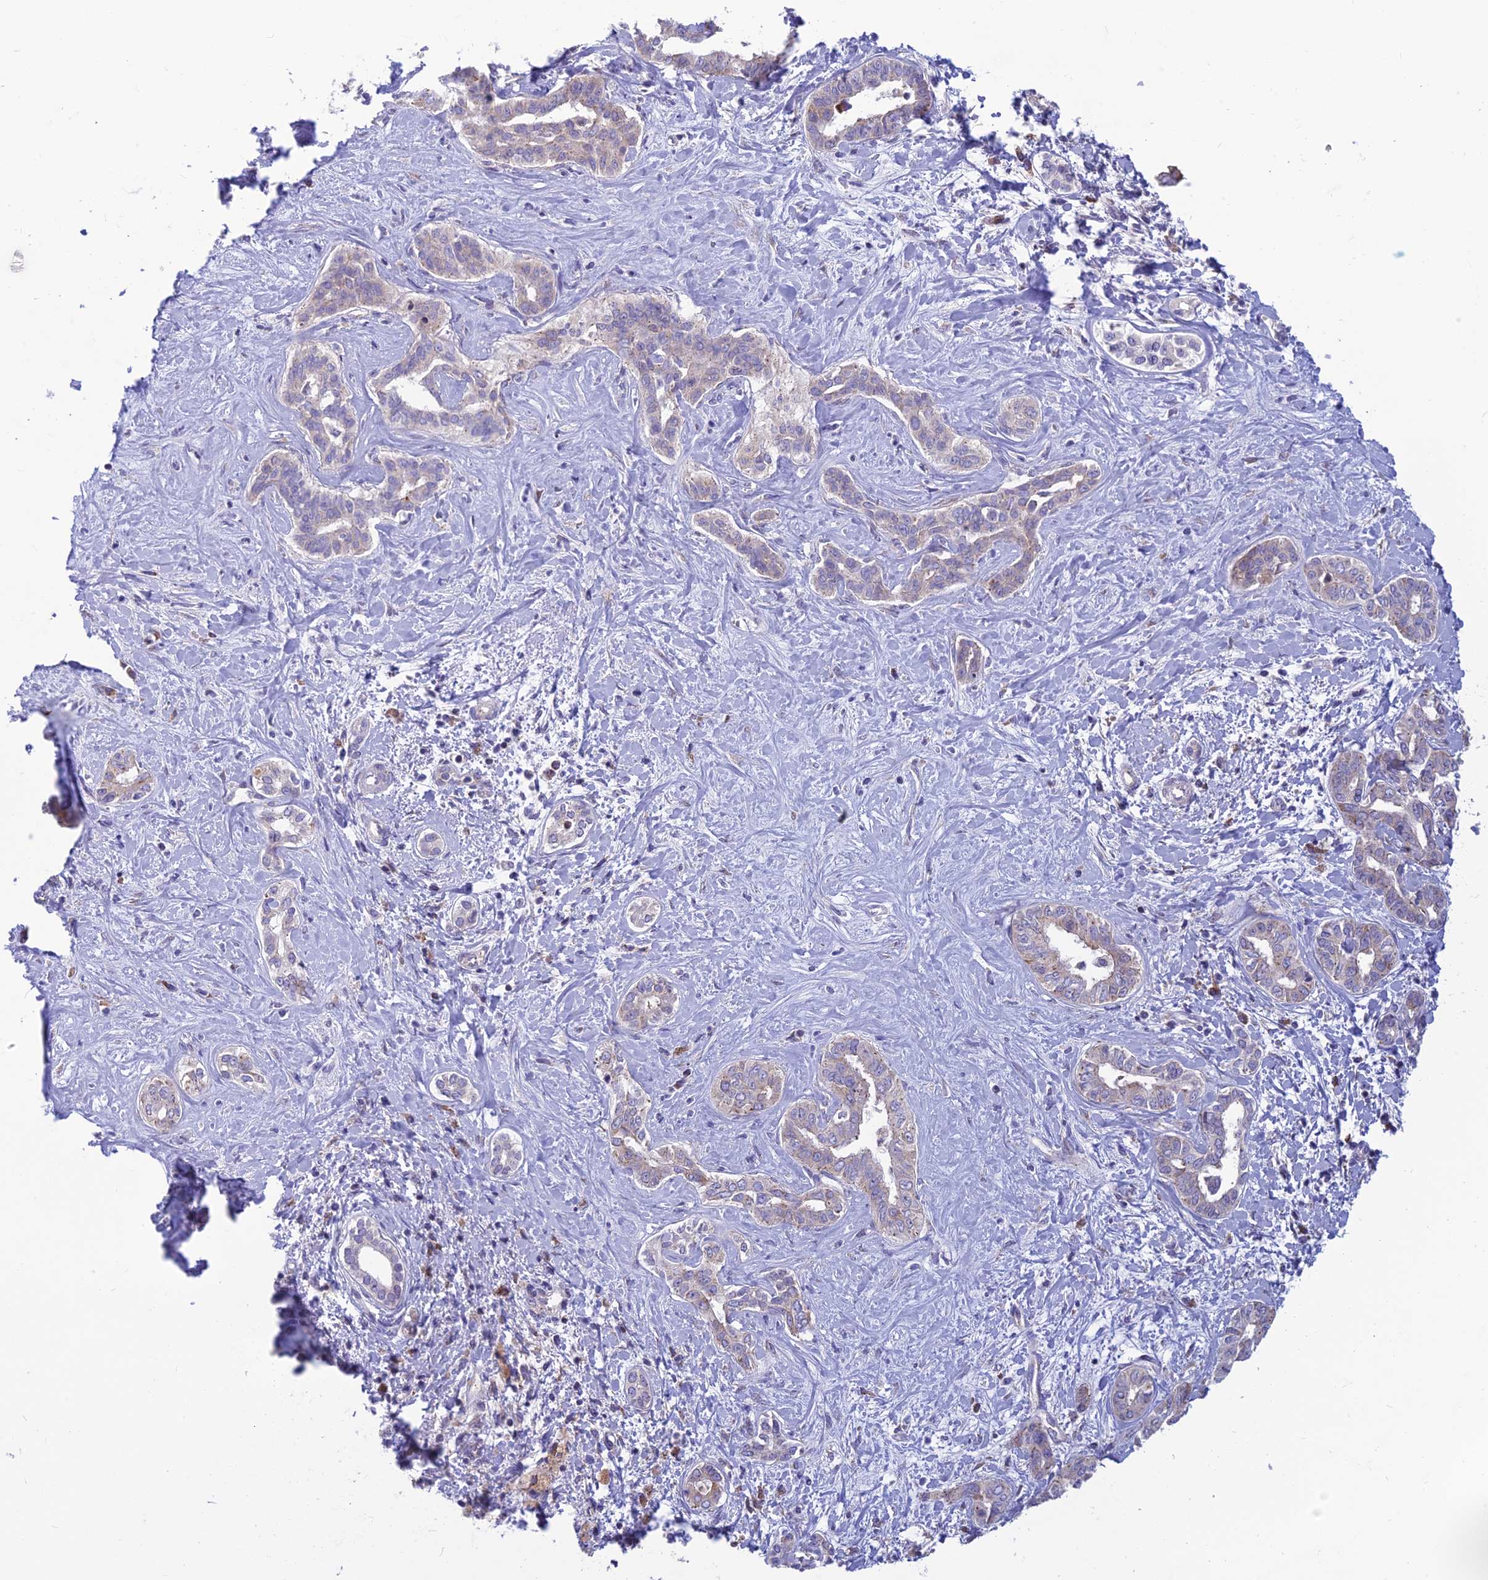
{"staining": {"intensity": "negative", "quantity": "none", "location": "none"}, "tissue": "liver cancer", "cell_type": "Tumor cells", "image_type": "cancer", "snomed": [{"axis": "morphology", "description": "Cholangiocarcinoma"}, {"axis": "topography", "description": "Liver"}], "caption": "Protein analysis of liver cancer displays no significant expression in tumor cells.", "gene": "RPL17-C18orf32", "patient": {"sex": "female", "age": 77}}